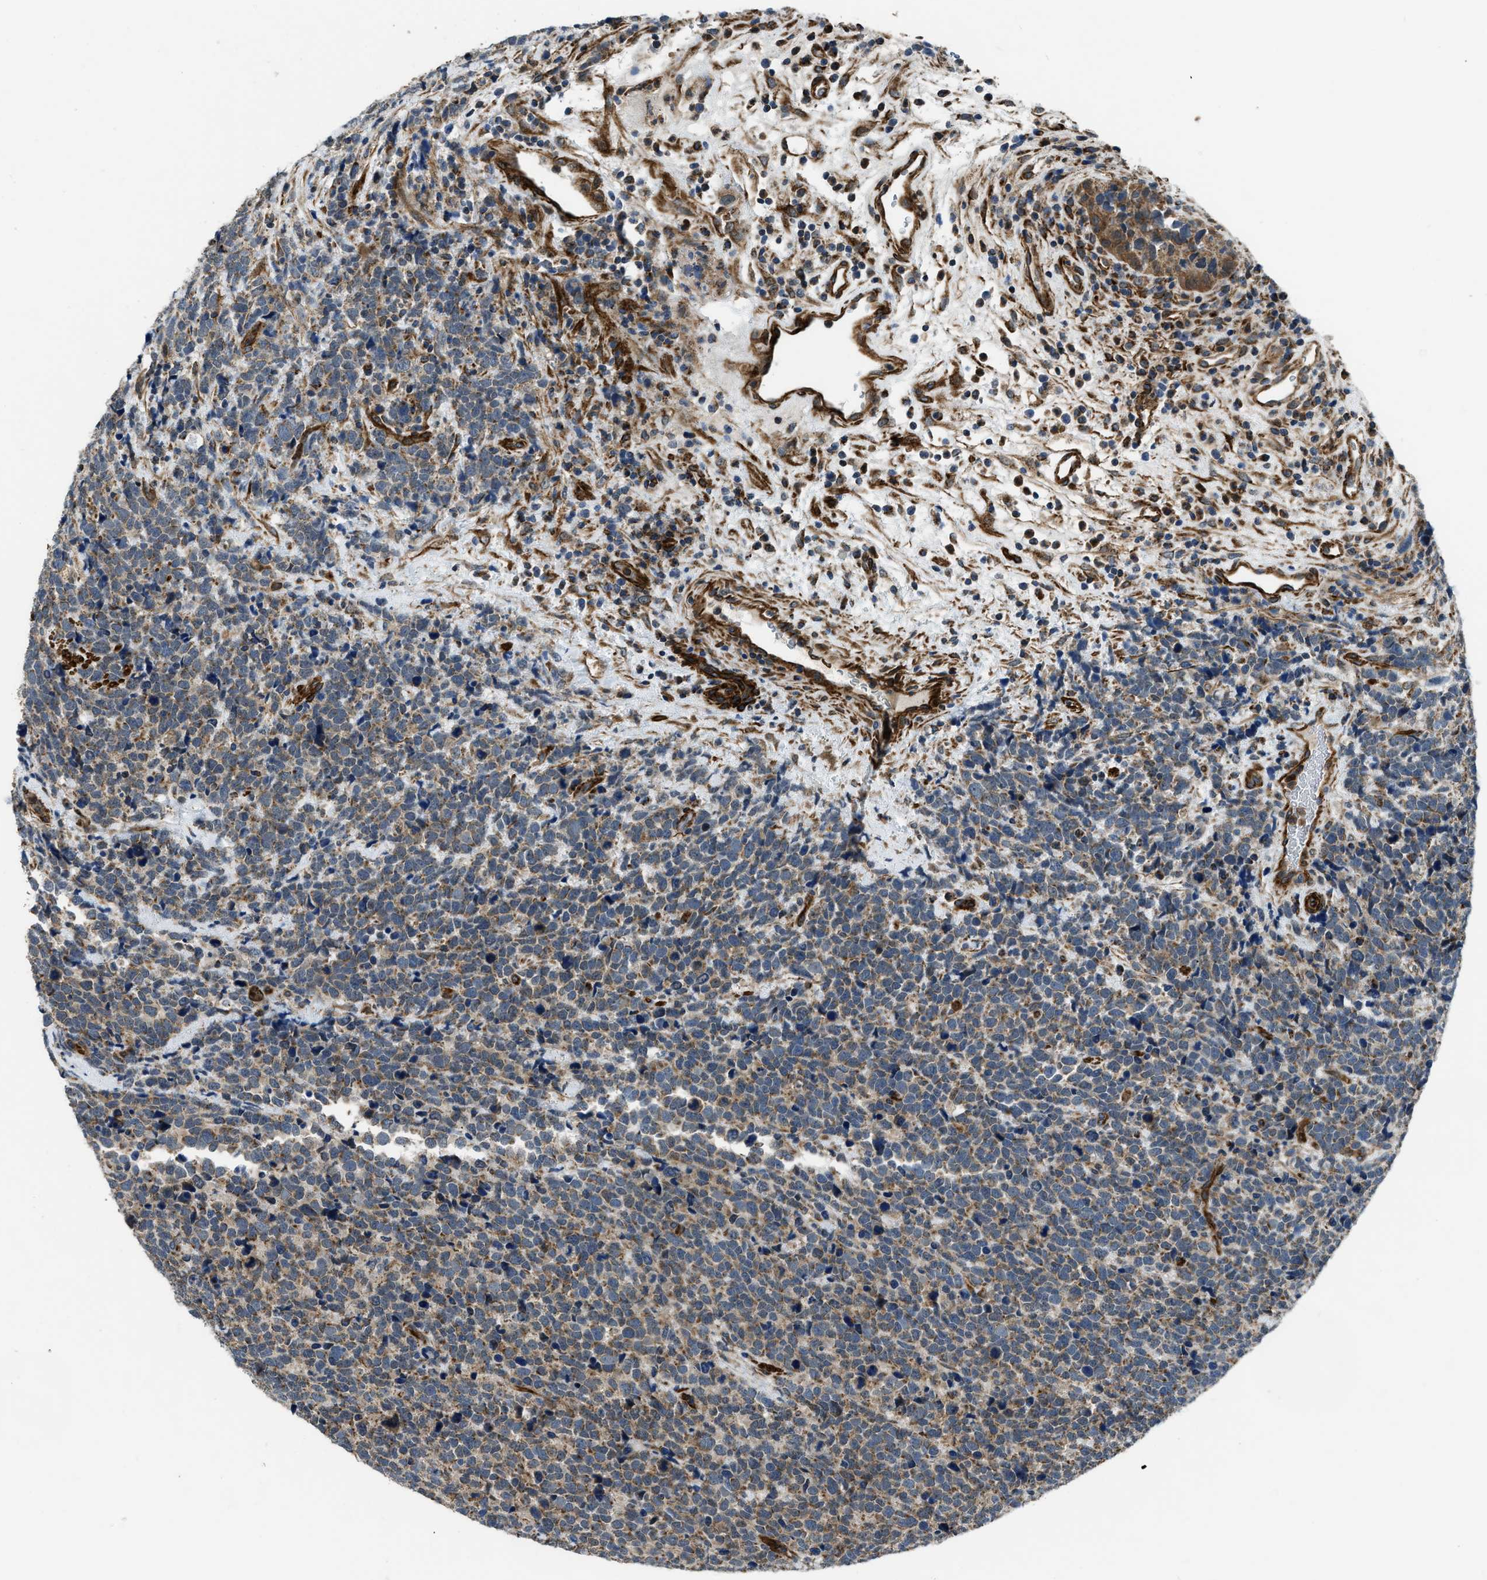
{"staining": {"intensity": "moderate", "quantity": ">75%", "location": "cytoplasmic/membranous"}, "tissue": "urothelial cancer", "cell_type": "Tumor cells", "image_type": "cancer", "snomed": [{"axis": "morphology", "description": "Urothelial carcinoma, High grade"}, {"axis": "topography", "description": "Urinary bladder"}], "caption": "Moderate cytoplasmic/membranous protein expression is appreciated in approximately >75% of tumor cells in urothelial cancer. The protein of interest is shown in brown color, while the nuclei are stained blue.", "gene": "GSDME", "patient": {"sex": "female", "age": 82}}